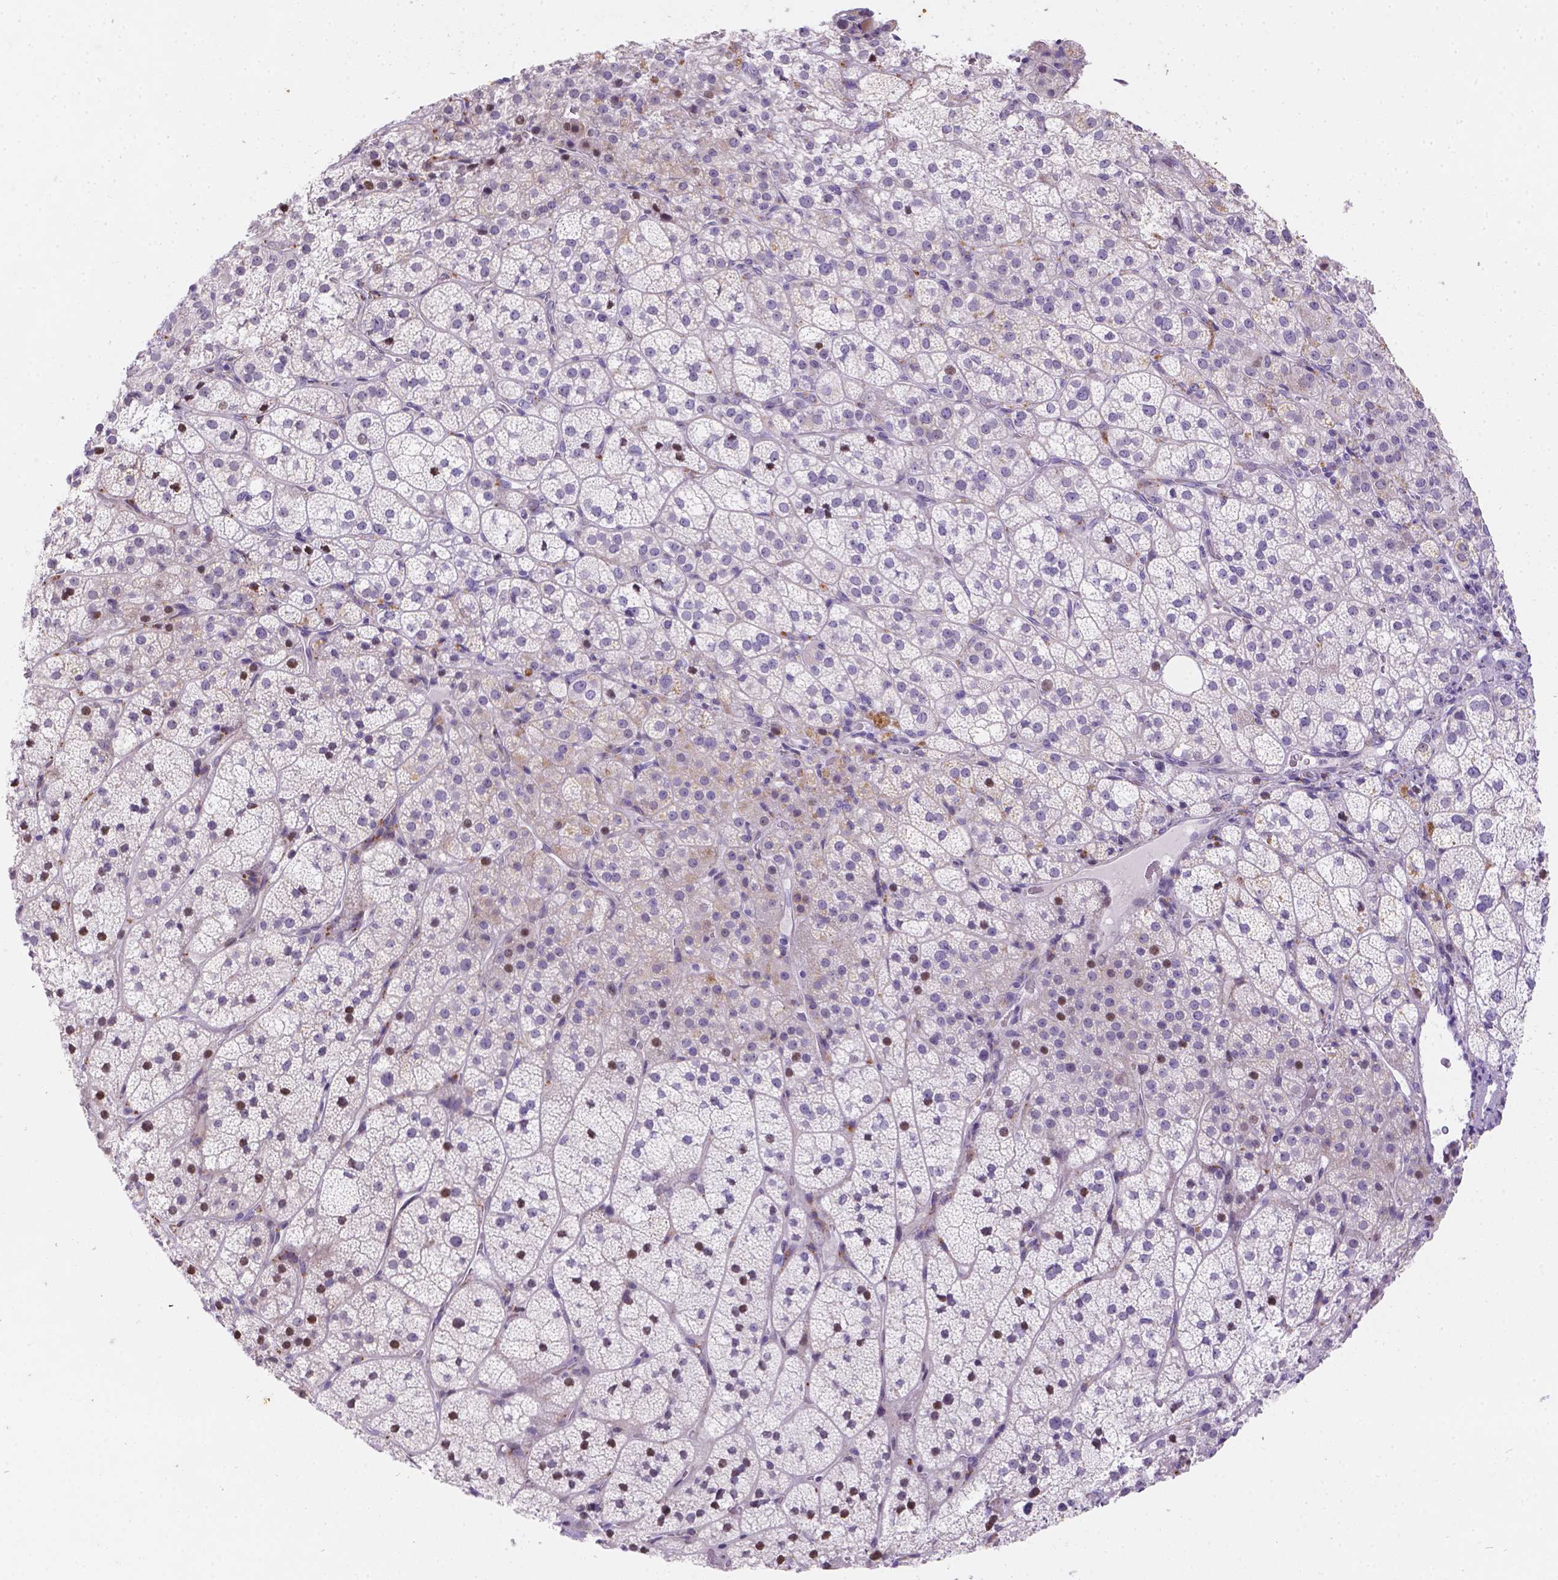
{"staining": {"intensity": "strong", "quantity": "<25%", "location": "nuclear"}, "tissue": "adrenal gland", "cell_type": "Glandular cells", "image_type": "normal", "snomed": [{"axis": "morphology", "description": "Normal tissue, NOS"}, {"axis": "topography", "description": "Adrenal gland"}], "caption": "The micrograph demonstrates immunohistochemical staining of normal adrenal gland. There is strong nuclear staining is identified in about <25% of glandular cells.", "gene": "DMWD", "patient": {"sex": "female", "age": 60}}